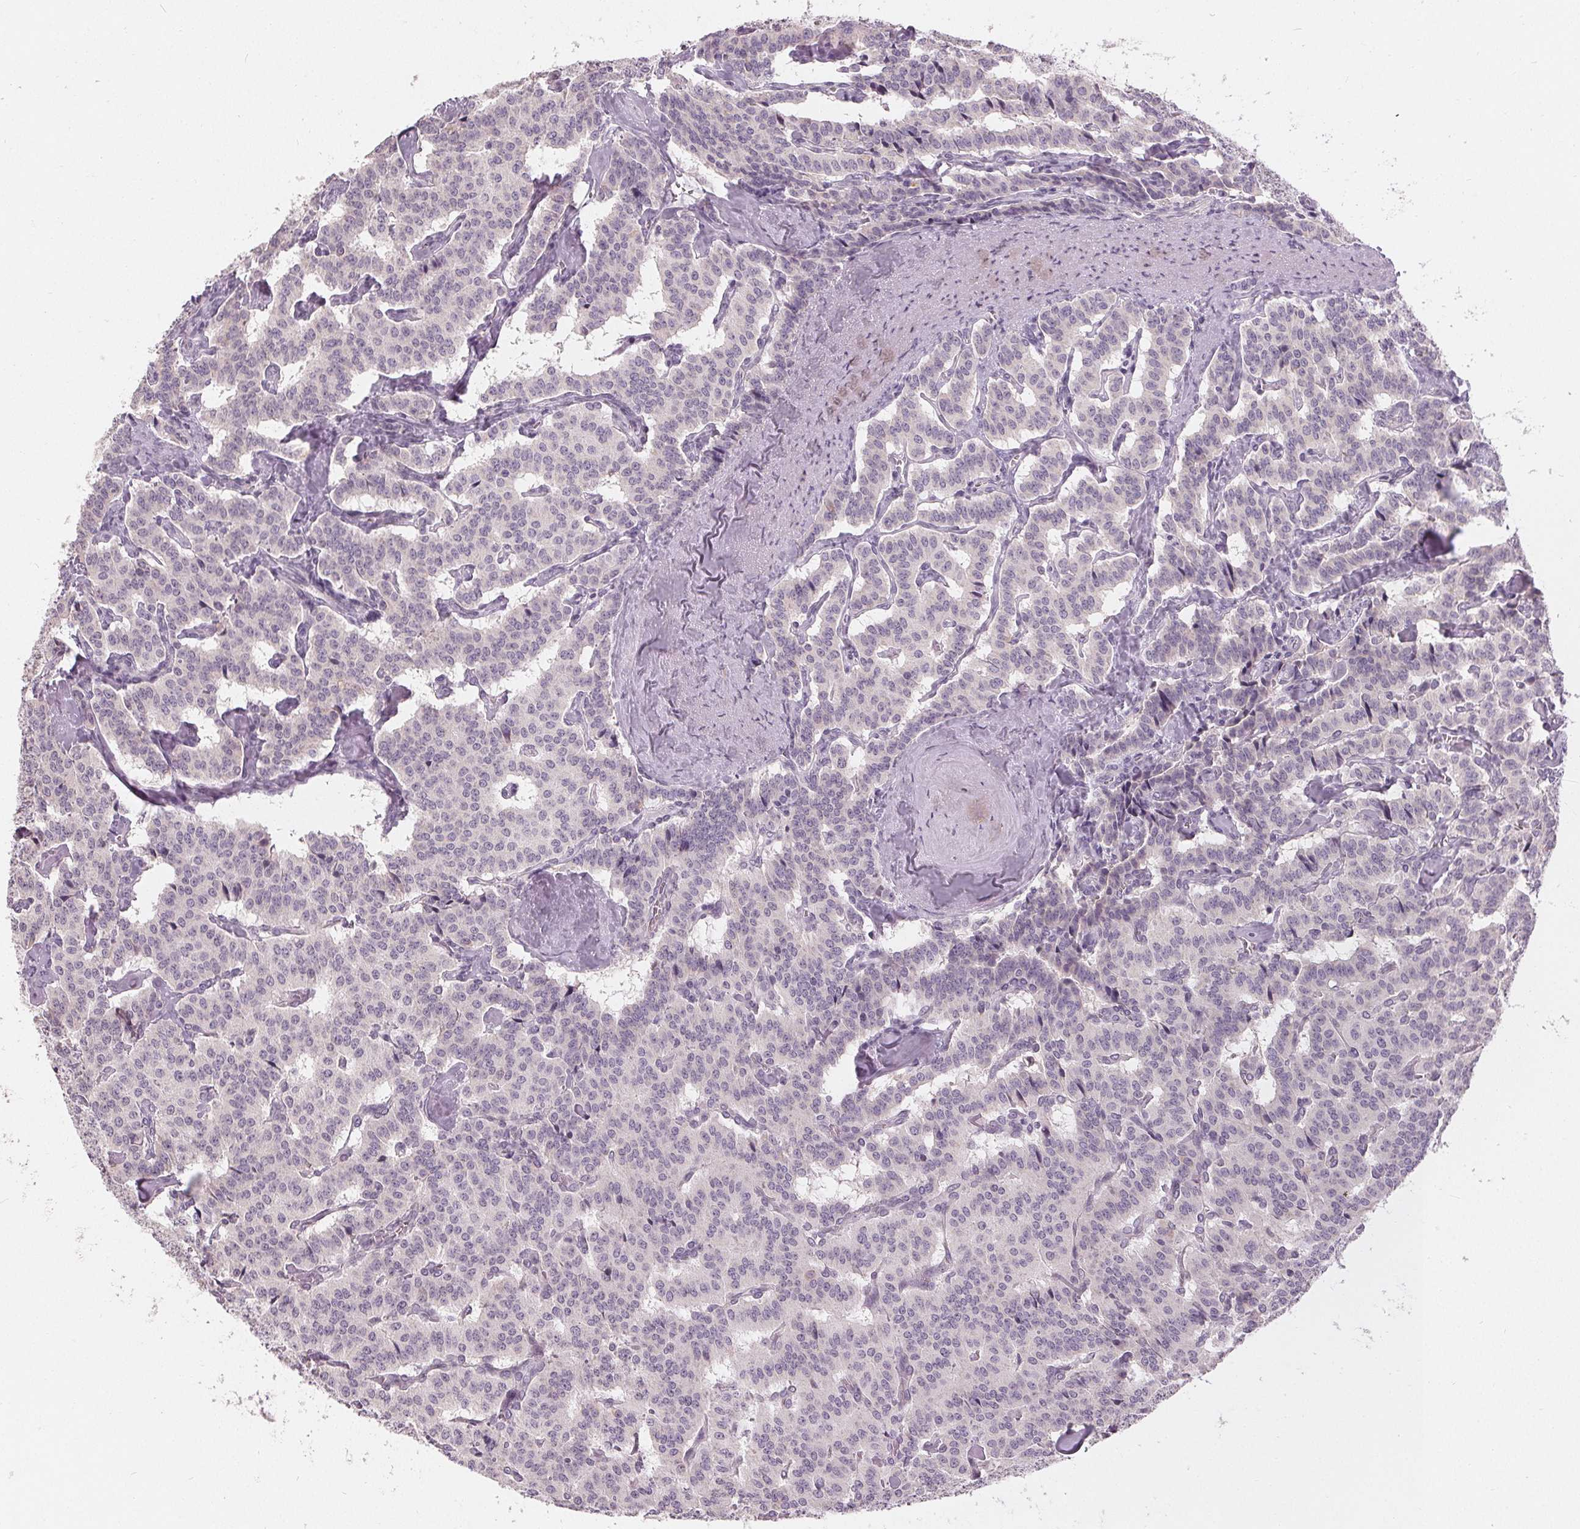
{"staining": {"intensity": "negative", "quantity": "none", "location": "none"}, "tissue": "carcinoid", "cell_type": "Tumor cells", "image_type": "cancer", "snomed": [{"axis": "morphology", "description": "Carcinoid, malignant, NOS"}, {"axis": "topography", "description": "Lung"}], "caption": "Immunohistochemistry histopathology image of carcinoid (malignant) stained for a protein (brown), which shows no staining in tumor cells.", "gene": "TRIM60", "patient": {"sex": "female", "age": 46}}